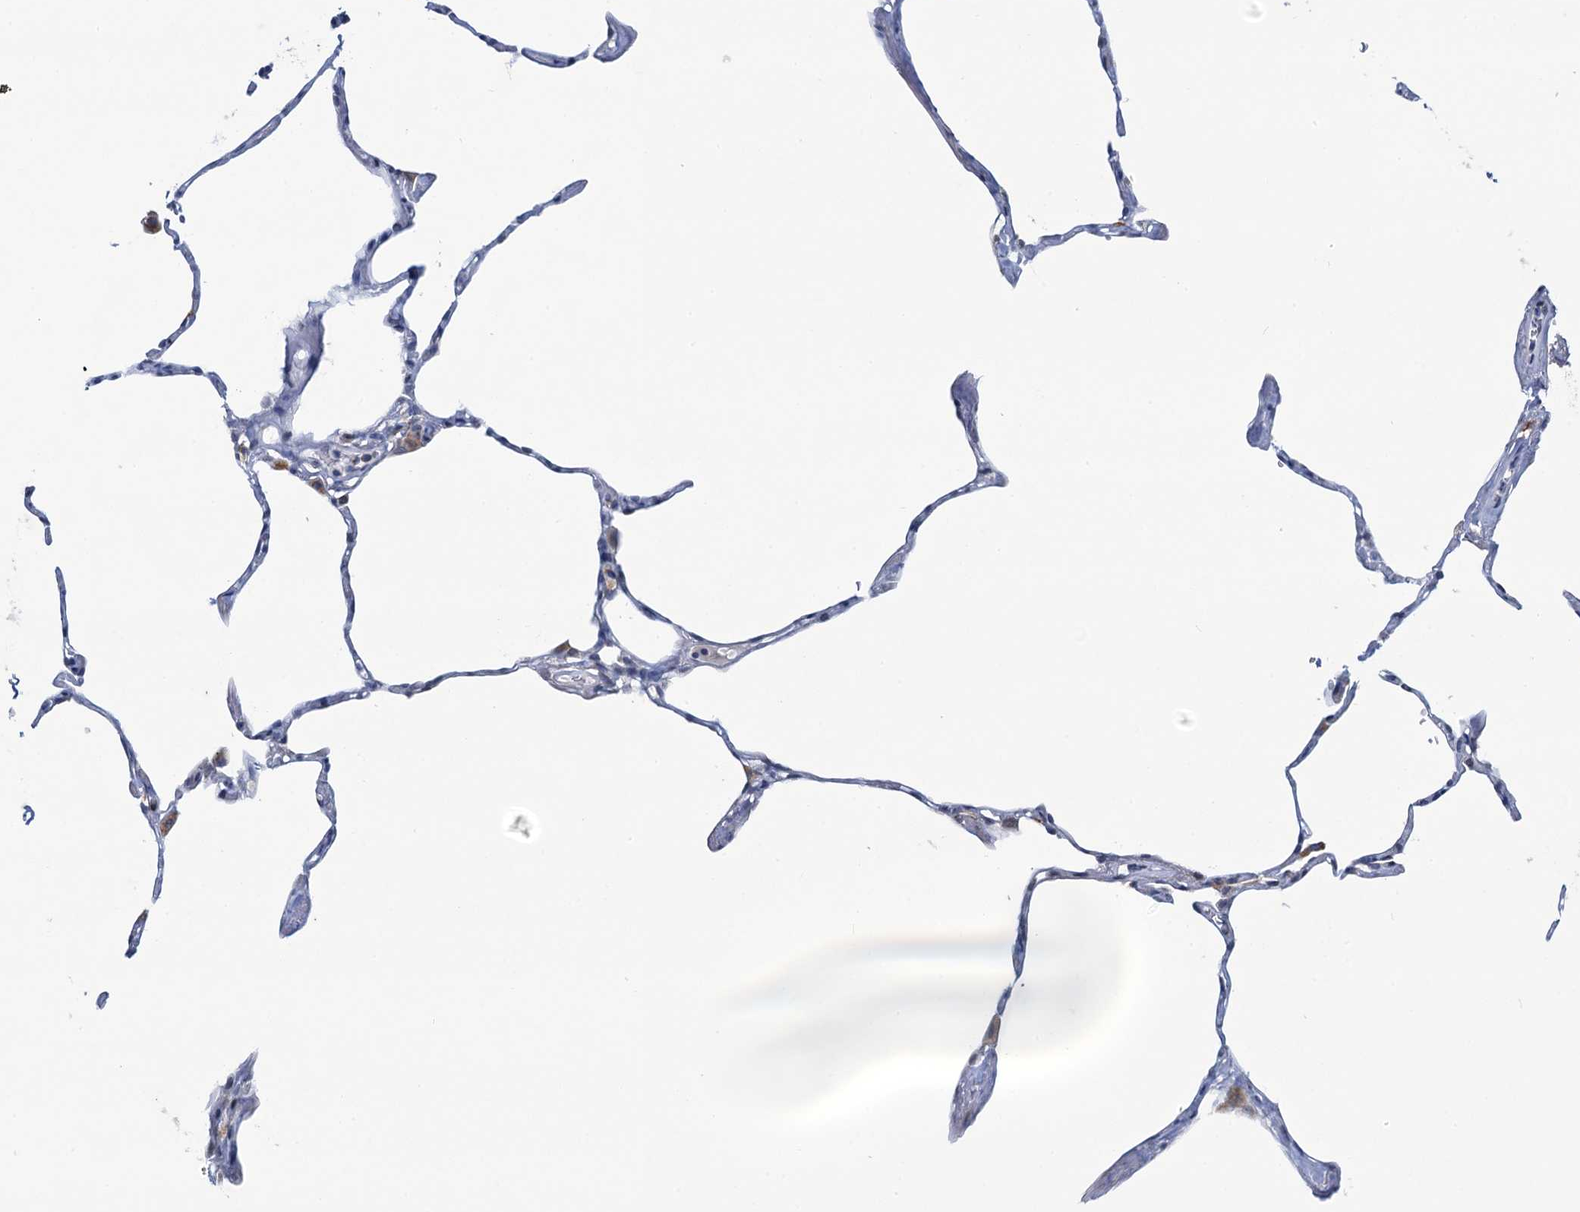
{"staining": {"intensity": "negative", "quantity": "none", "location": "none"}, "tissue": "lung", "cell_type": "Alveolar cells", "image_type": "normal", "snomed": [{"axis": "morphology", "description": "Normal tissue, NOS"}, {"axis": "topography", "description": "Lung"}], "caption": "Protein analysis of unremarkable lung demonstrates no significant staining in alveolar cells.", "gene": "TOX3", "patient": {"sex": "male", "age": 65}}